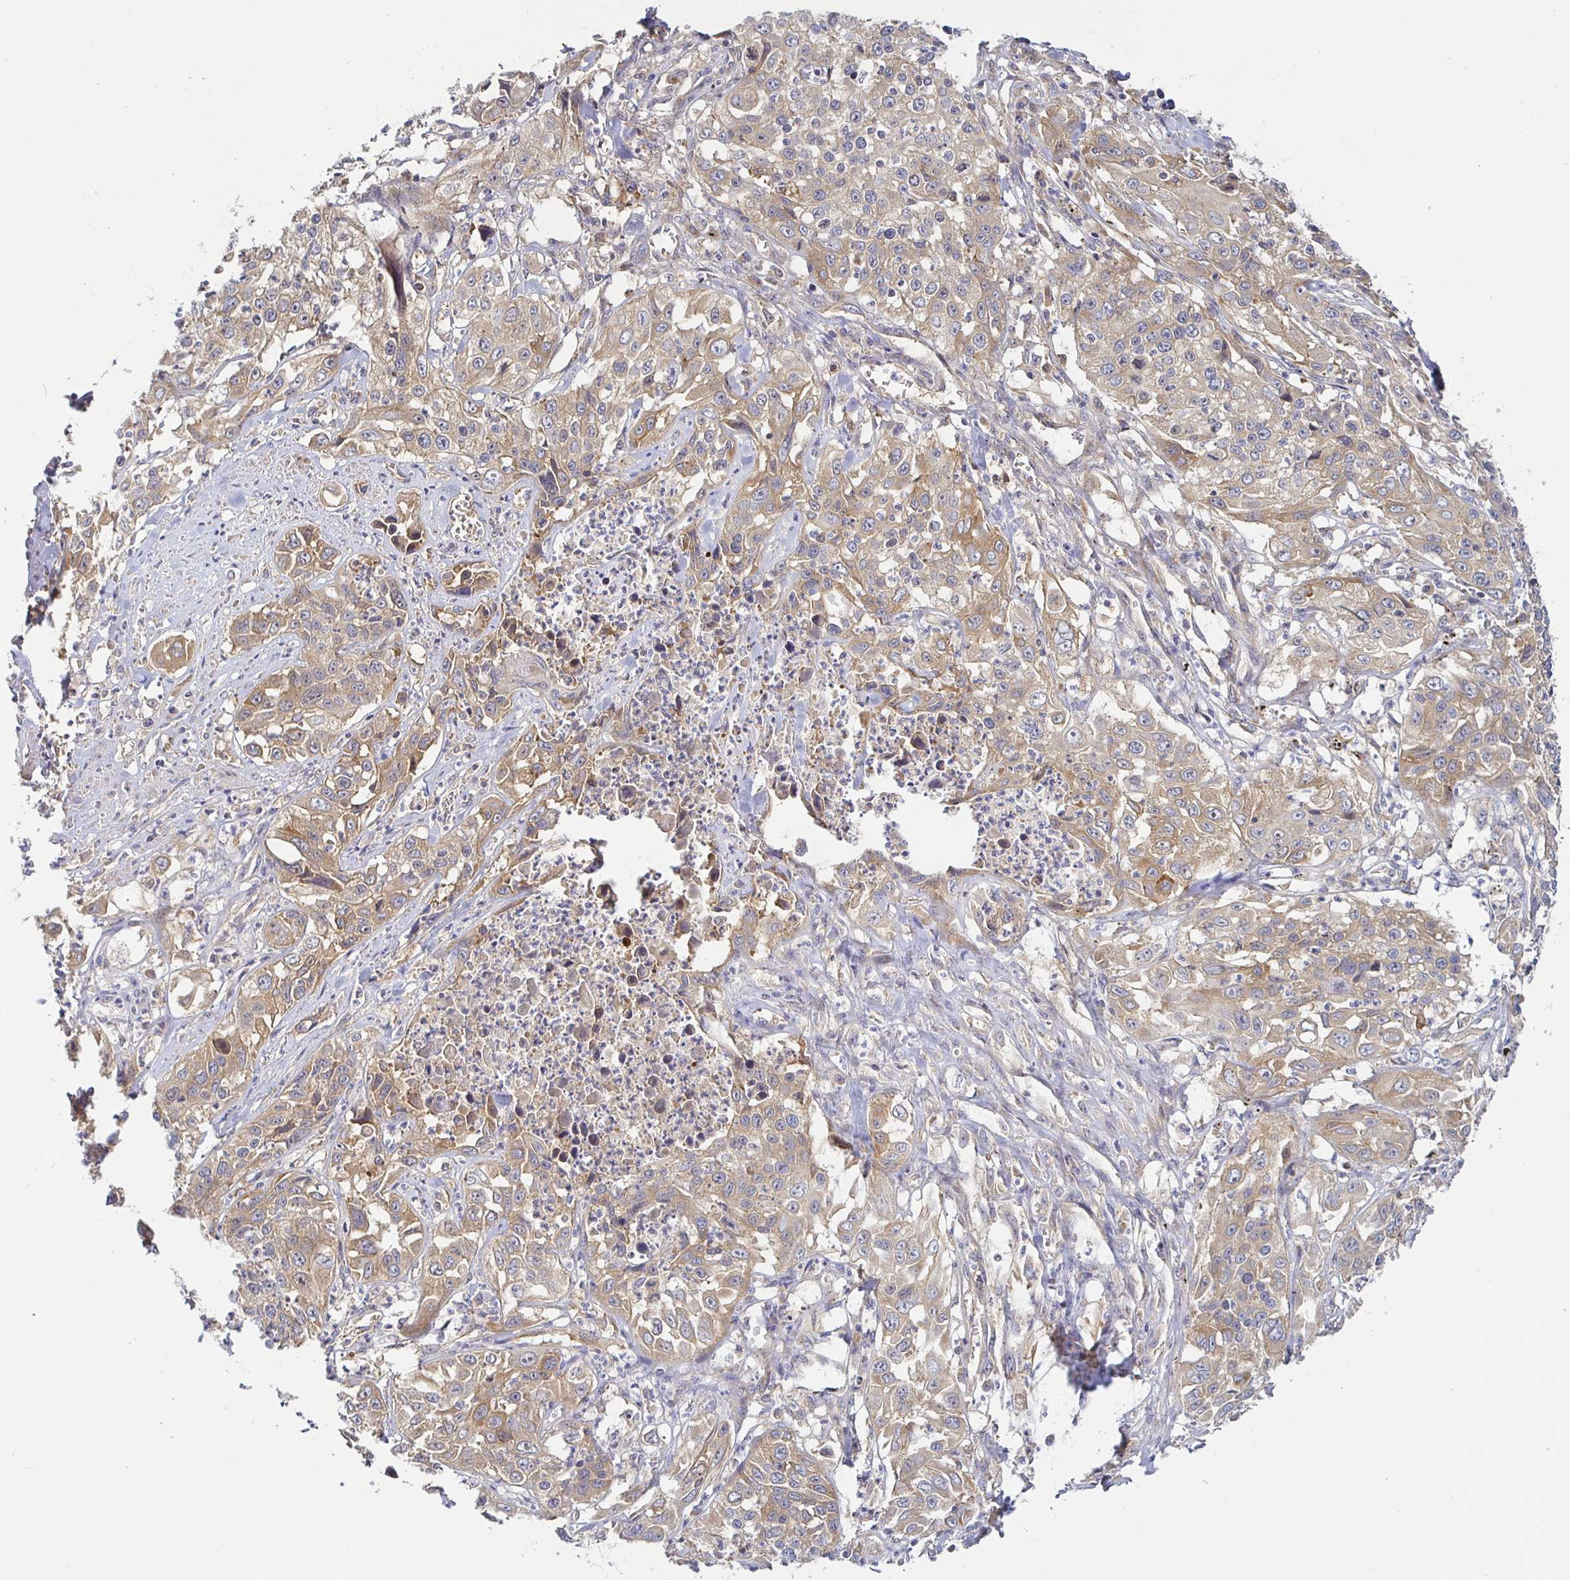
{"staining": {"intensity": "moderate", "quantity": ">75%", "location": "cytoplasmic/membranous"}, "tissue": "lung cancer", "cell_type": "Tumor cells", "image_type": "cancer", "snomed": [{"axis": "morphology", "description": "Squamous cell carcinoma, NOS"}, {"axis": "morphology", "description": "Squamous cell carcinoma, metastatic, NOS"}, {"axis": "topography", "description": "Lung"}, {"axis": "topography", "description": "Pleura, NOS"}], "caption": "The histopathology image displays staining of lung squamous cell carcinoma, revealing moderate cytoplasmic/membranous protein staining (brown color) within tumor cells. Using DAB (3,3'-diaminobenzidine) (brown) and hematoxylin (blue) stains, captured at high magnification using brightfield microscopy.", "gene": "SNX8", "patient": {"sex": "male", "age": 72}}